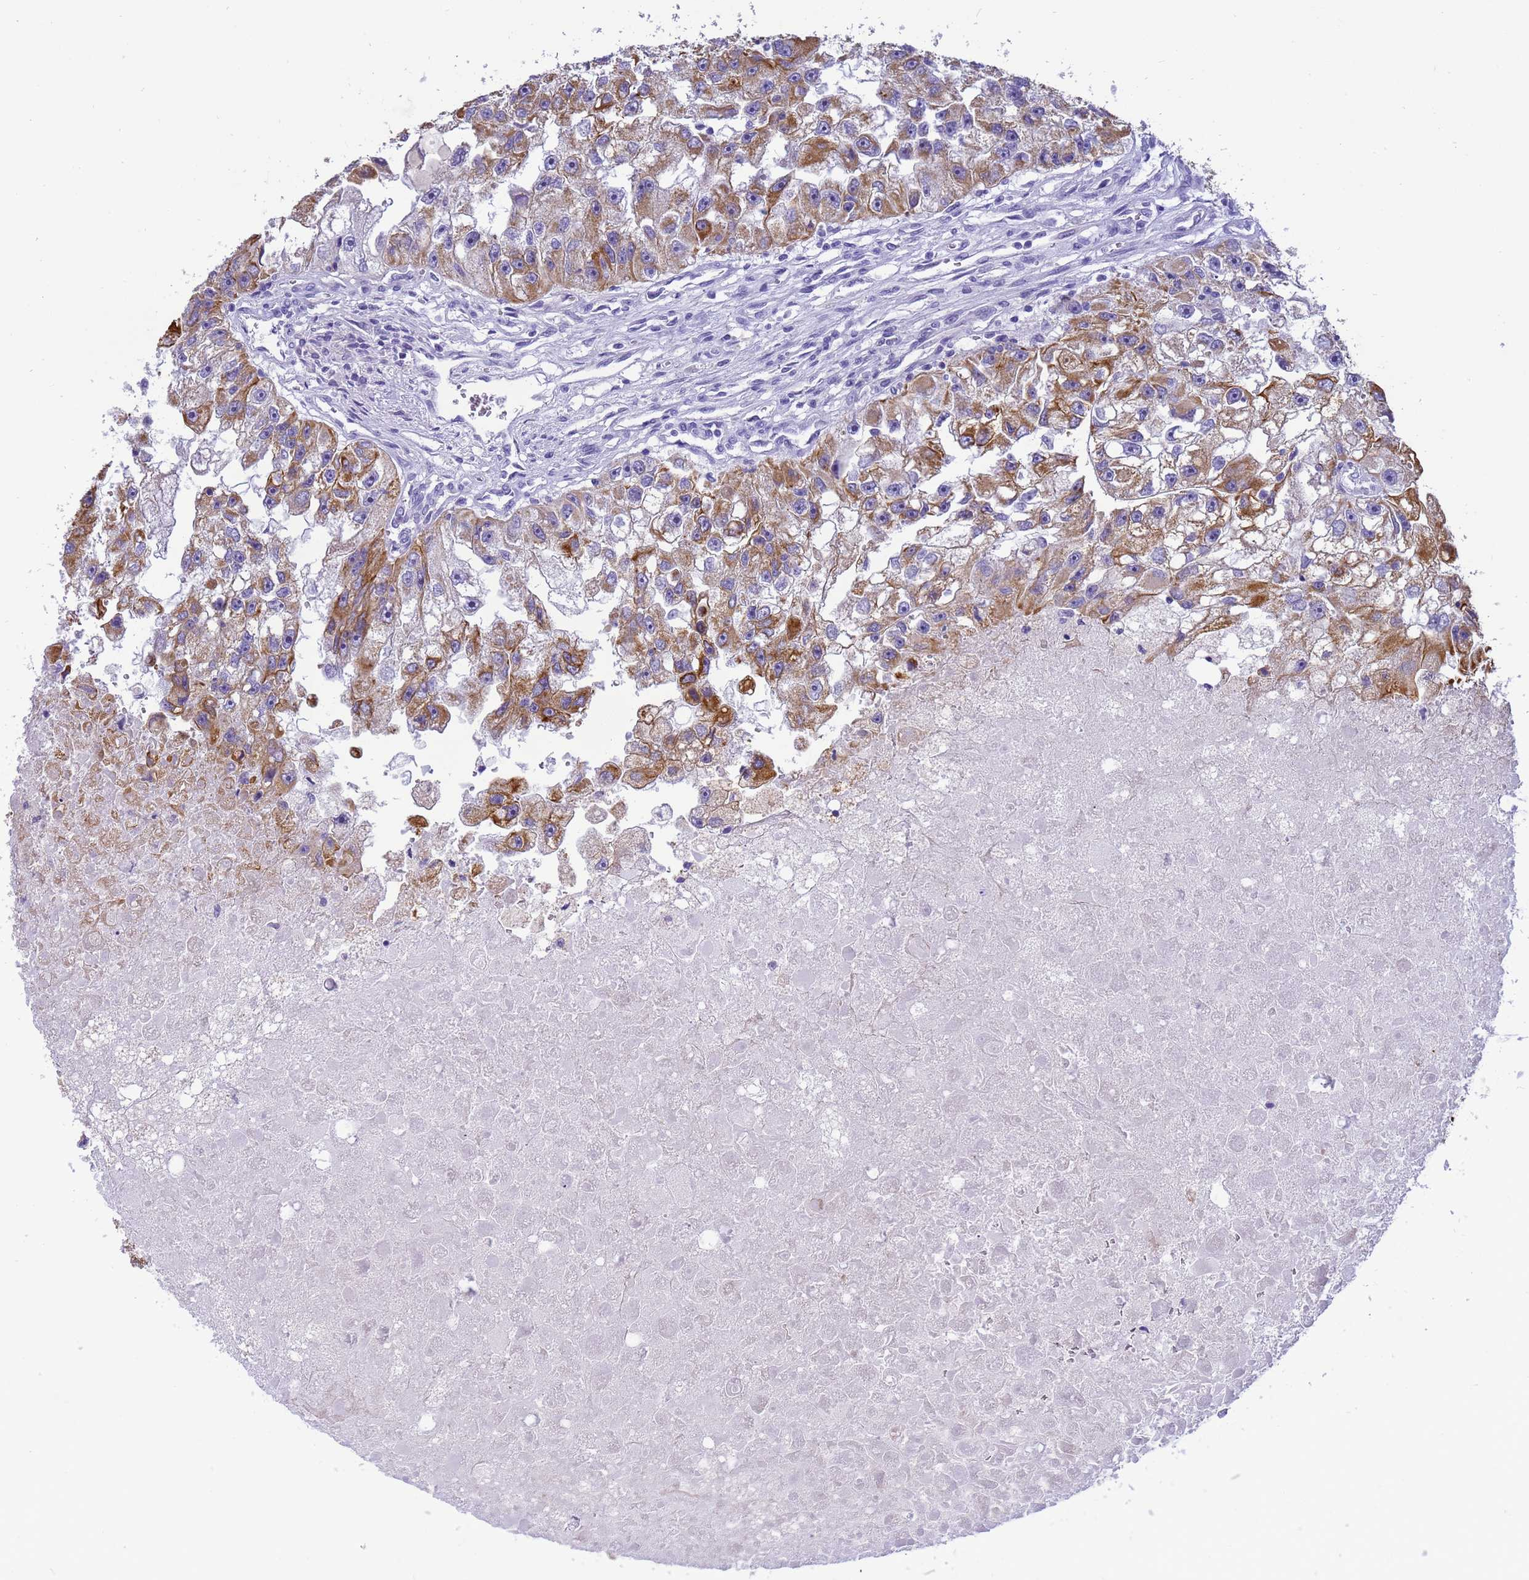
{"staining": {"intensity": "moderate", "quantity": ">75%", "location": "cytoplasmic/membranous"}, "tissue": "renal cancer", "cell_type": "Tumor cells", "image_type": "cancer", "snomed": [{"axis": "morphology", "description": "Adenocarcinoma, NOS"}, {"axis": "topography", "description": "Kidney"}], "caption": "This micrograph displays IHC staining of human renal adenocarcinoma, with medium moderate cytoplasmic/membranous staining in approximately >75% of tumor cells.", "gene": "PIEZO2", "patient": {"sex": "male", "age": 63}}